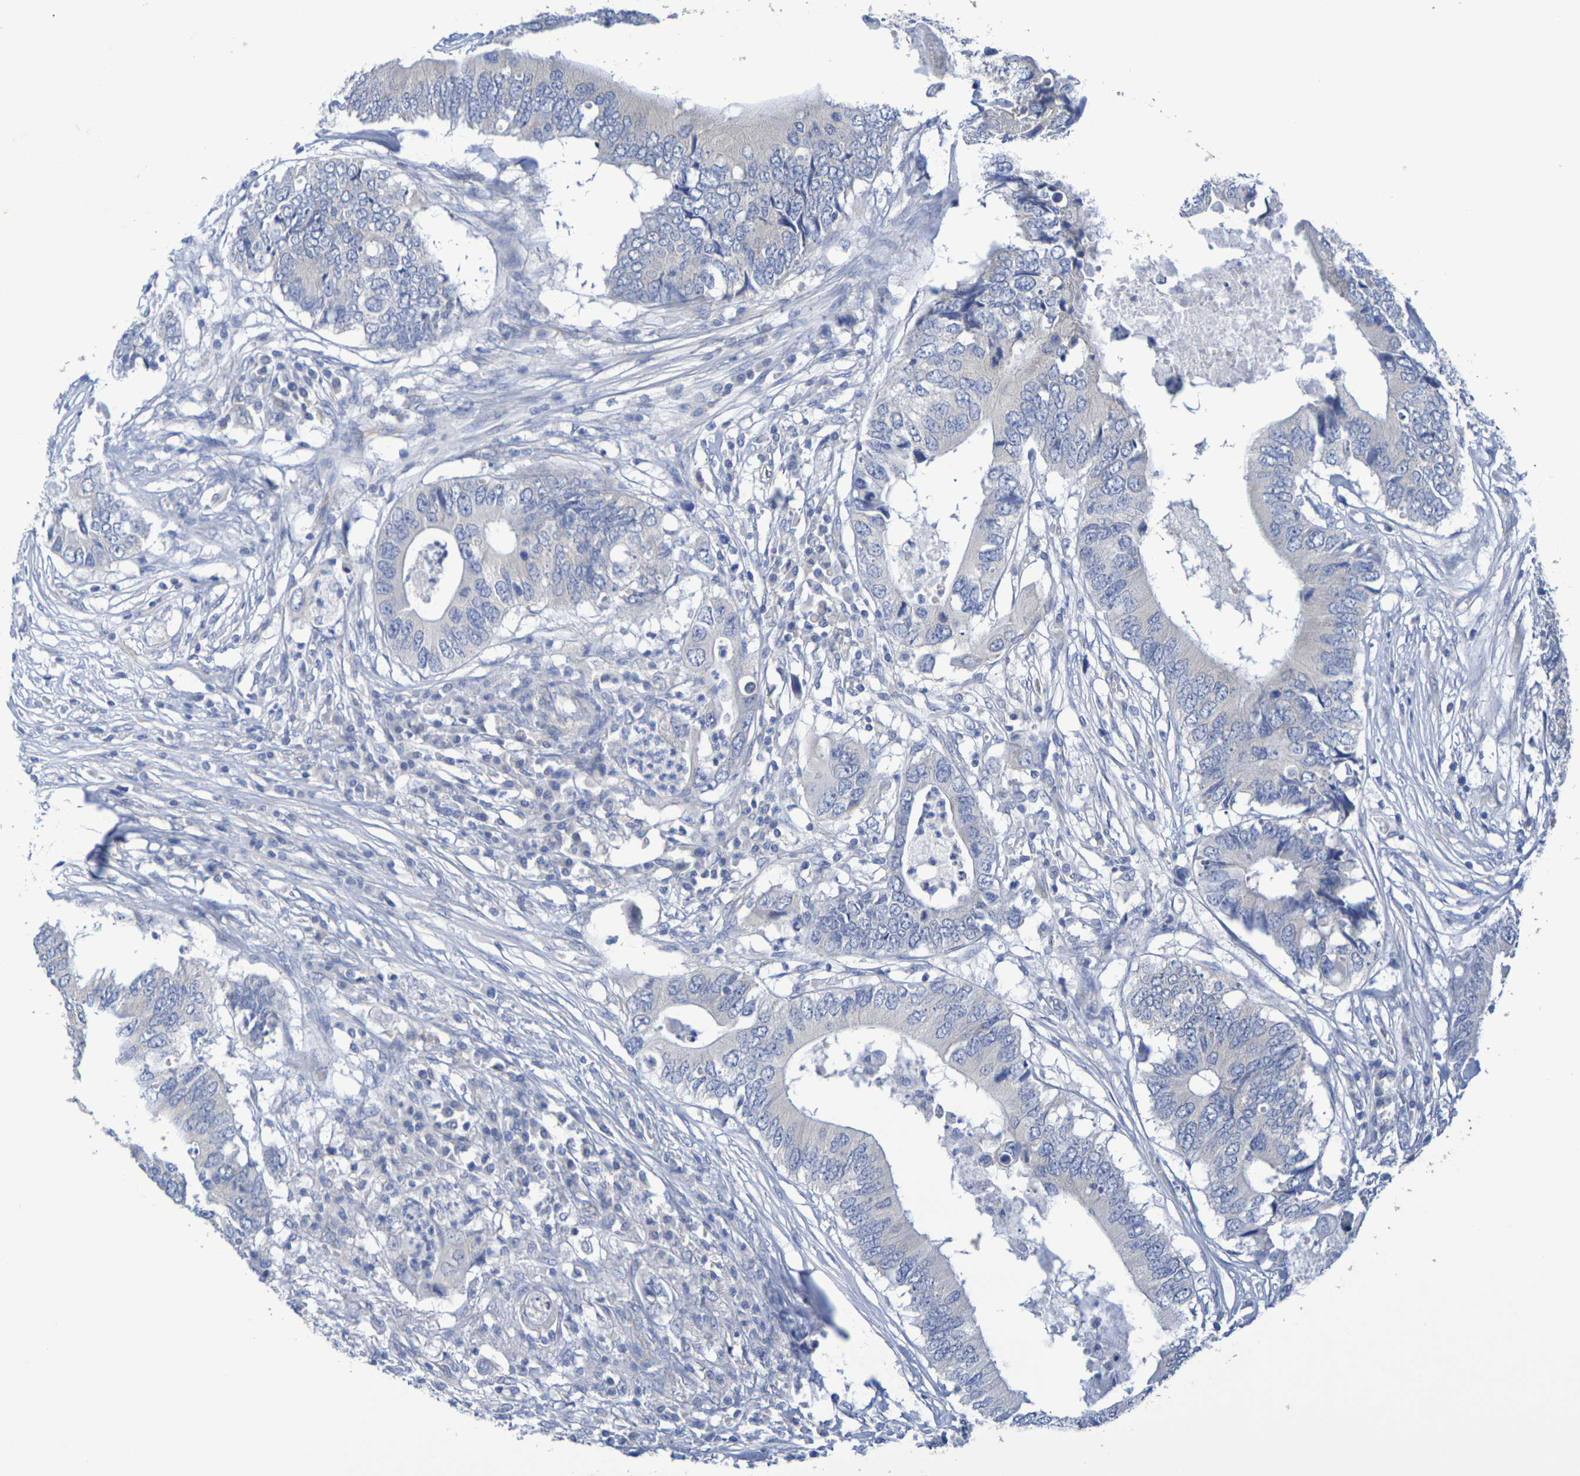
{"staining": {"intensity": "negative", "quantity": "none", "location": "none"}, "tissue": "colorectal cancer", "cell_type": "Tumor cells", "image_type": "cancer", "snomed": [{"axis": "morphology", "description": "Adenocarcinoma, NOS"}, {"axis": "topography", "description": "Colon"}], "caption": "Immunohistochemical staining of human colorectal cancer demonstrates no significant positivity in tumor cells.", "gene": "TMCC3", "patient": {"sex": "male", "age": 71}}